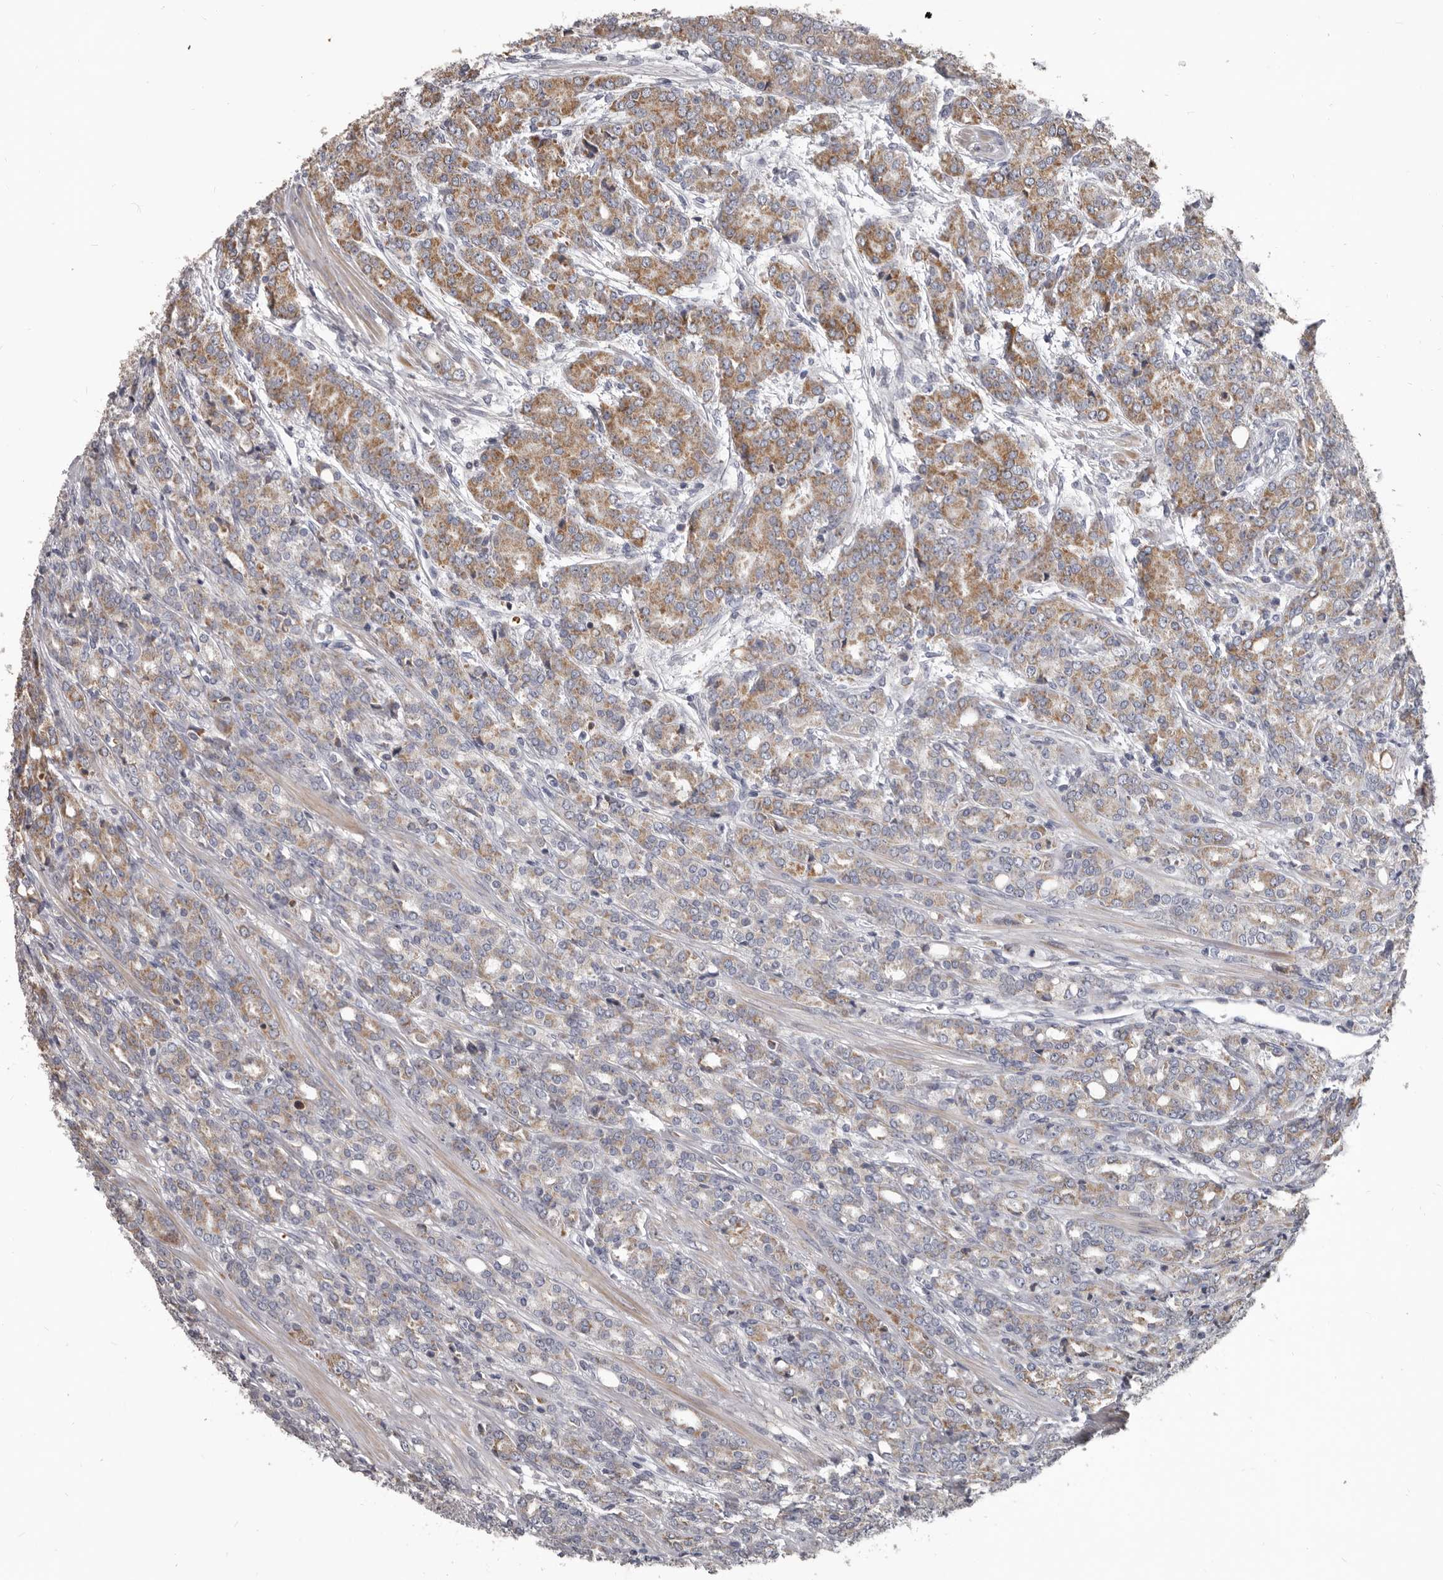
{"staining": {"intensity": "moderate", "quantity": "25%-75%", "location": "cytoplasmic/membranous"}, "tissue": "prostate cancer", "cell_type": "Tumor cells", "image_type": "cancer", "snomed": [{"axis": "morphology", "description": "Adenocarcinoma, High grade"}, {"axis": "topography", "description": "Prostate"}], "caption": "High-power microscopy captured an immunohistochemistry photomicrograph of prostate cancer, revealing moderate cytoplasmic/membranous staining in about 25%-75% of tumor cells. (DAB IHC, brown staining for protein, blue staining for nuclei).", "gene": "ALDH5A1", "patient": {"sex": "male", "age": 62}}